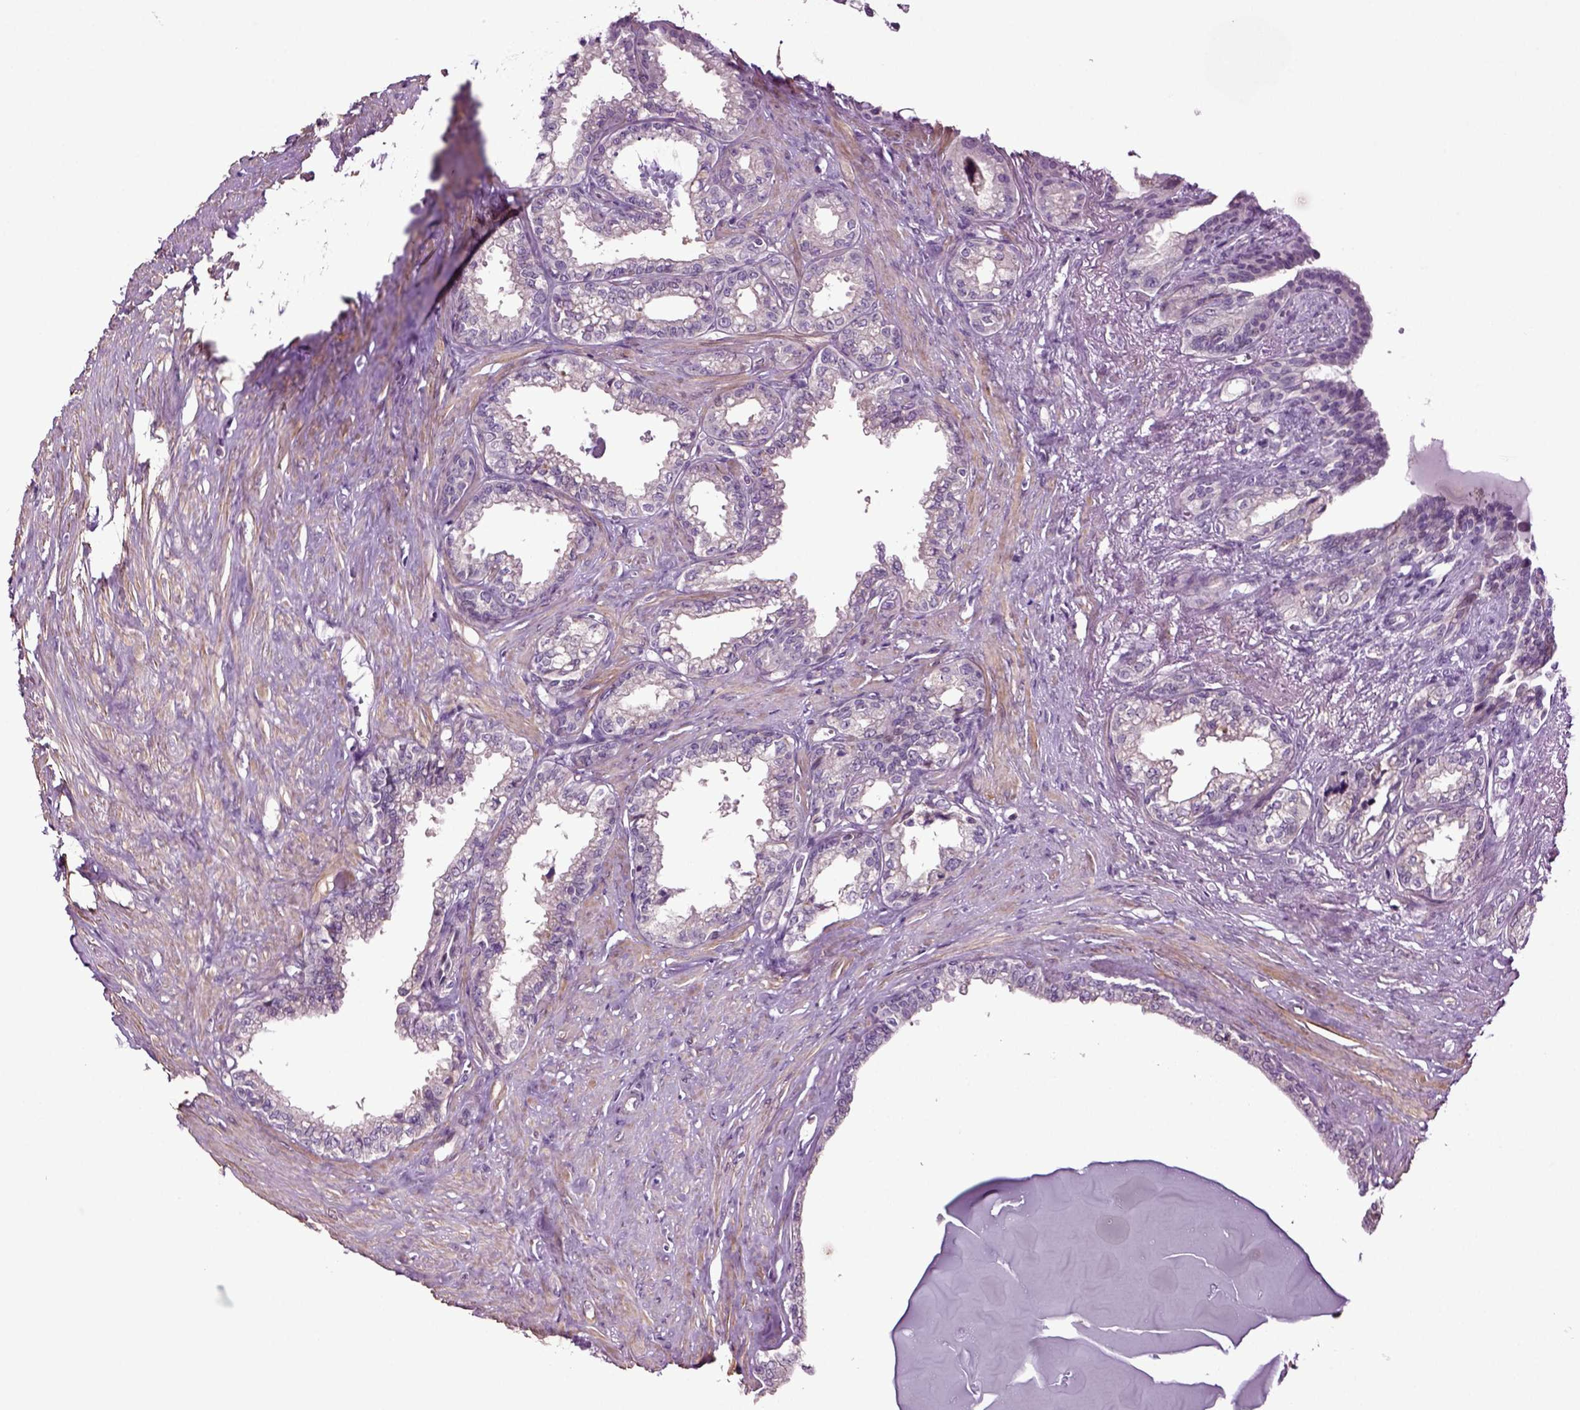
{"staining": {"intensity": "negative", "quantity": "none", "location": "none"}, "tissue": "seminal vesicle", "cell_type": "Glandular cells", "image_type": "normal", "snomed": [{"axis": "morphology", "description": "Normal tissue, NOS"}, {"axis": "morphology", "description": "Urothelial carcinoma, NOS"}, {"axis": "topography", "description": "Urinary bladder"}, {"axis": "topography", "description": "Seminal veicle"}], "caption": "DAB immunohistochemical staining of normal human seminal vesicle displays no significant expression in glandular cells. Nuclei are stained in blue.", "gene": "HAGHL", "patient": {"sex": "male", "age": 76}}